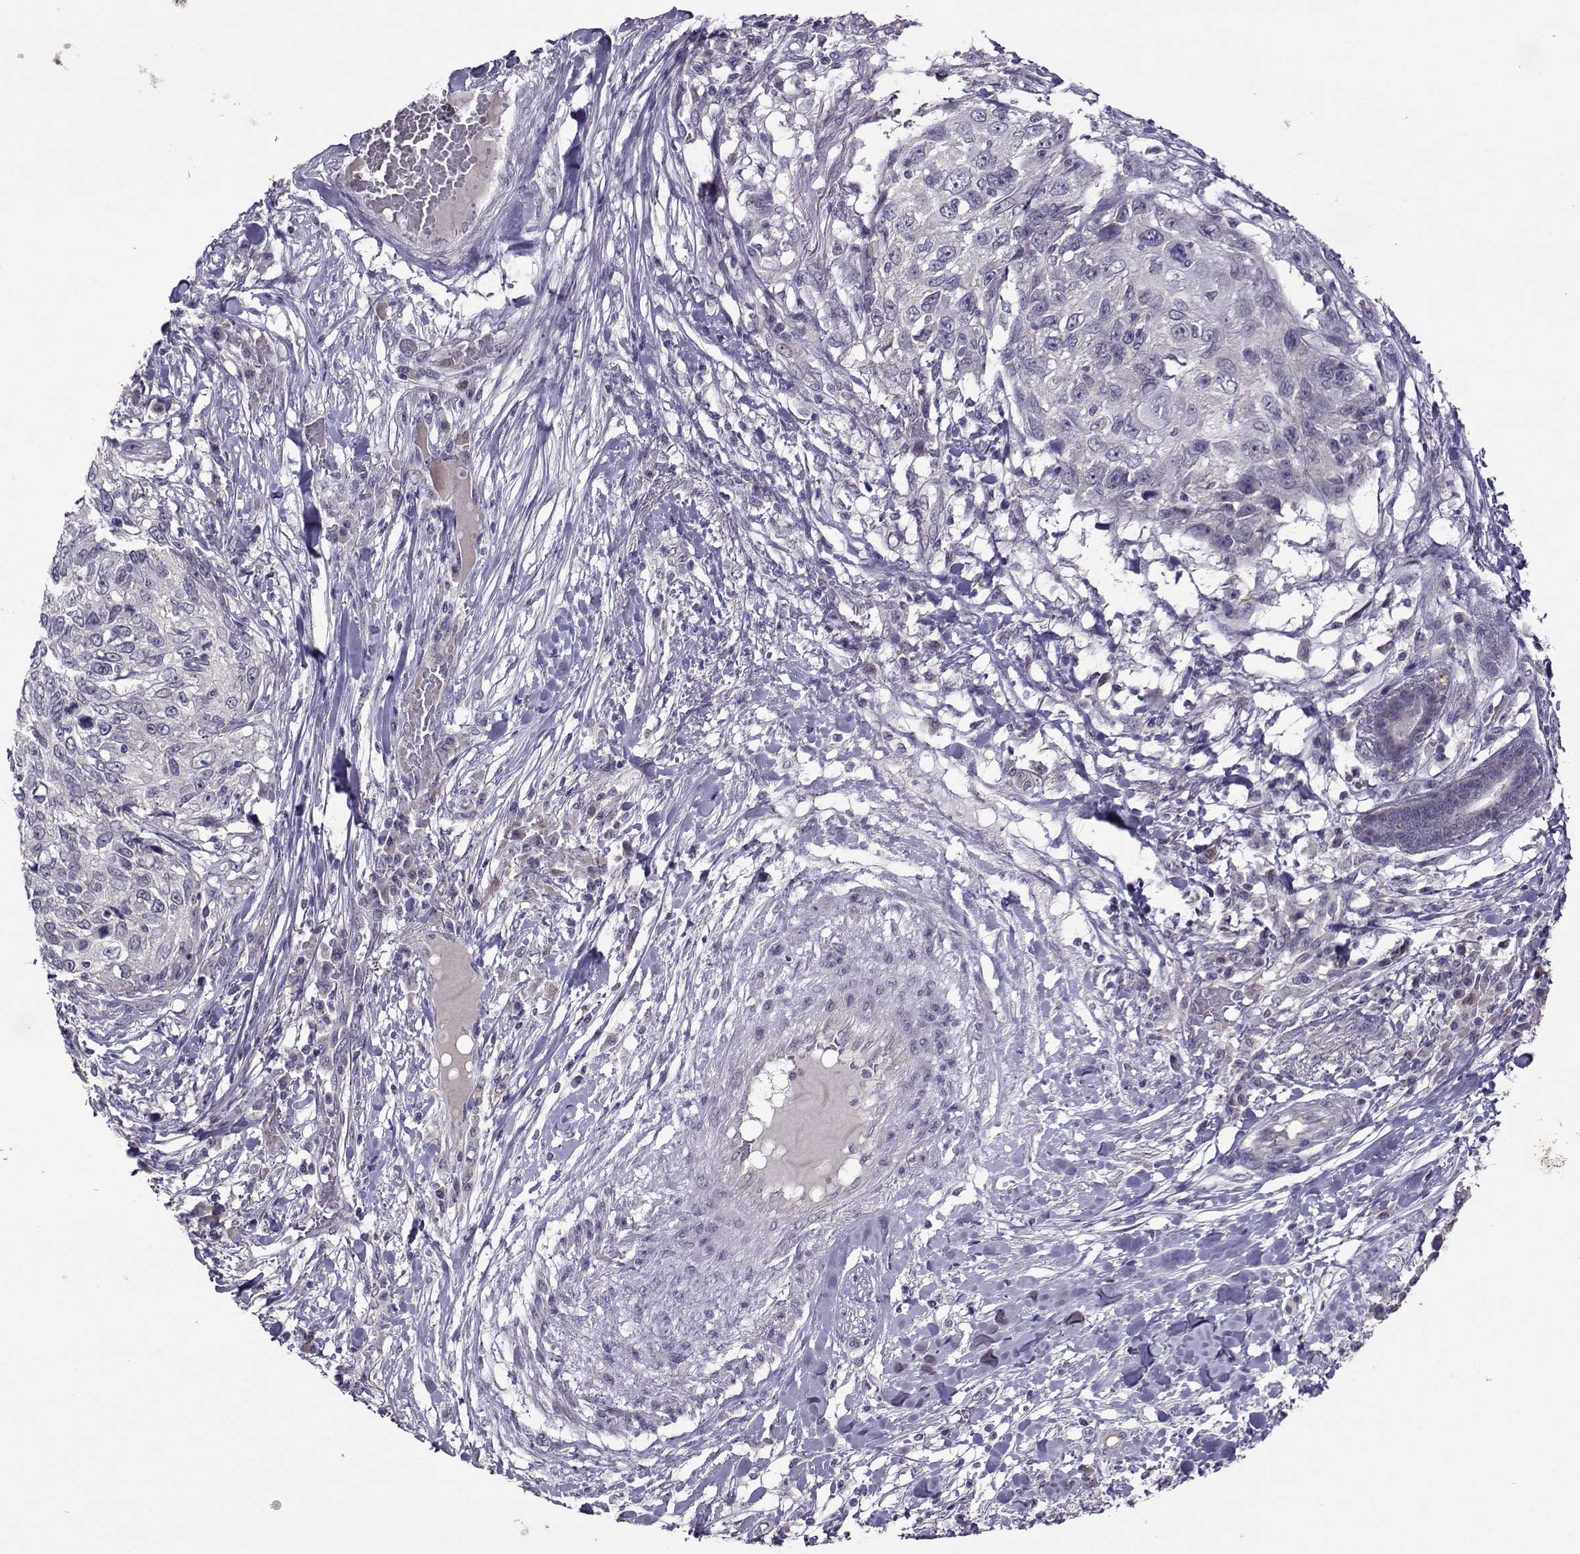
{"staining": {"intensity": "negative", "quantity": "none", "location": "none"}, "tissue": "skin cancer", "cell_type": "Tumor cells", "image_type": "cancer", "snomed": [{"axis": "morphology", "description": "Squamous cell carcinoma, NOS"}, {"axis": "topography", "description": "Skin"}], "caption": "Immunohistochemistry of skin cancer (squamous cell carcinoma) displays no expression in tumor cells.", "gene": "DDX20", "patient": {"sex": "male", "age": 92}}